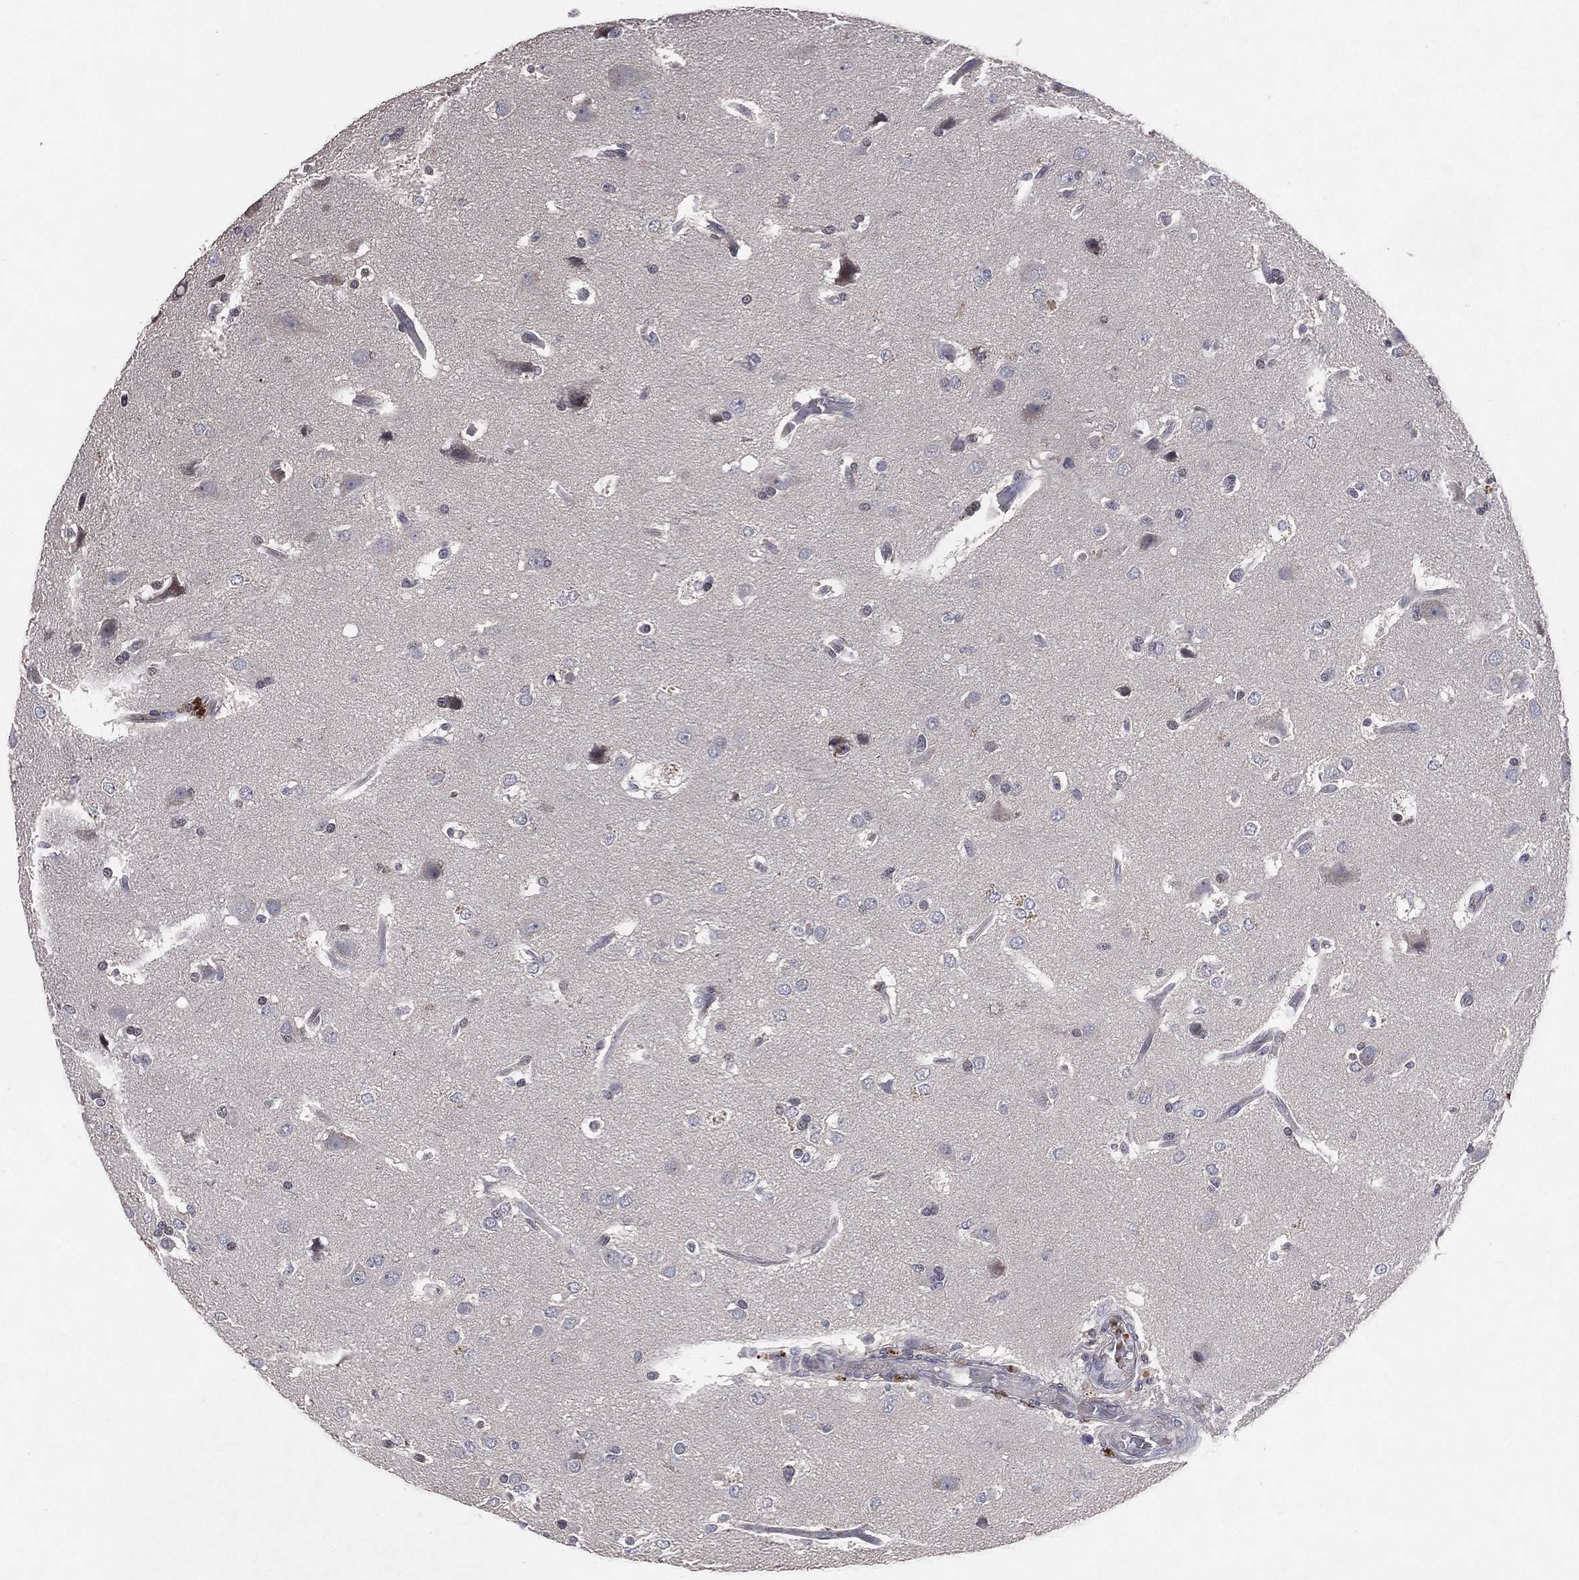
{"staining": {"intensity": "negative", "quantity": "none", "location": "none"}, "tissue": "glioma", "cell_type": "Tumor cells", "image_type": "cancer", "snomed": [{"axis": "morphology", "description": "Glioma, malignant, High grade"}, {"axis": "topography", "description": "Brain"}], "caption": "A histopathology image of human high-grade glioma (malignant) is negative for staining in tumor cells. (DAB (3,3'-diaminobenzidine) IHC visualized using brightfield microscopy, high magnification).", "gene": "DNAH7", "patient": {"sex": "female", "age": 63}}